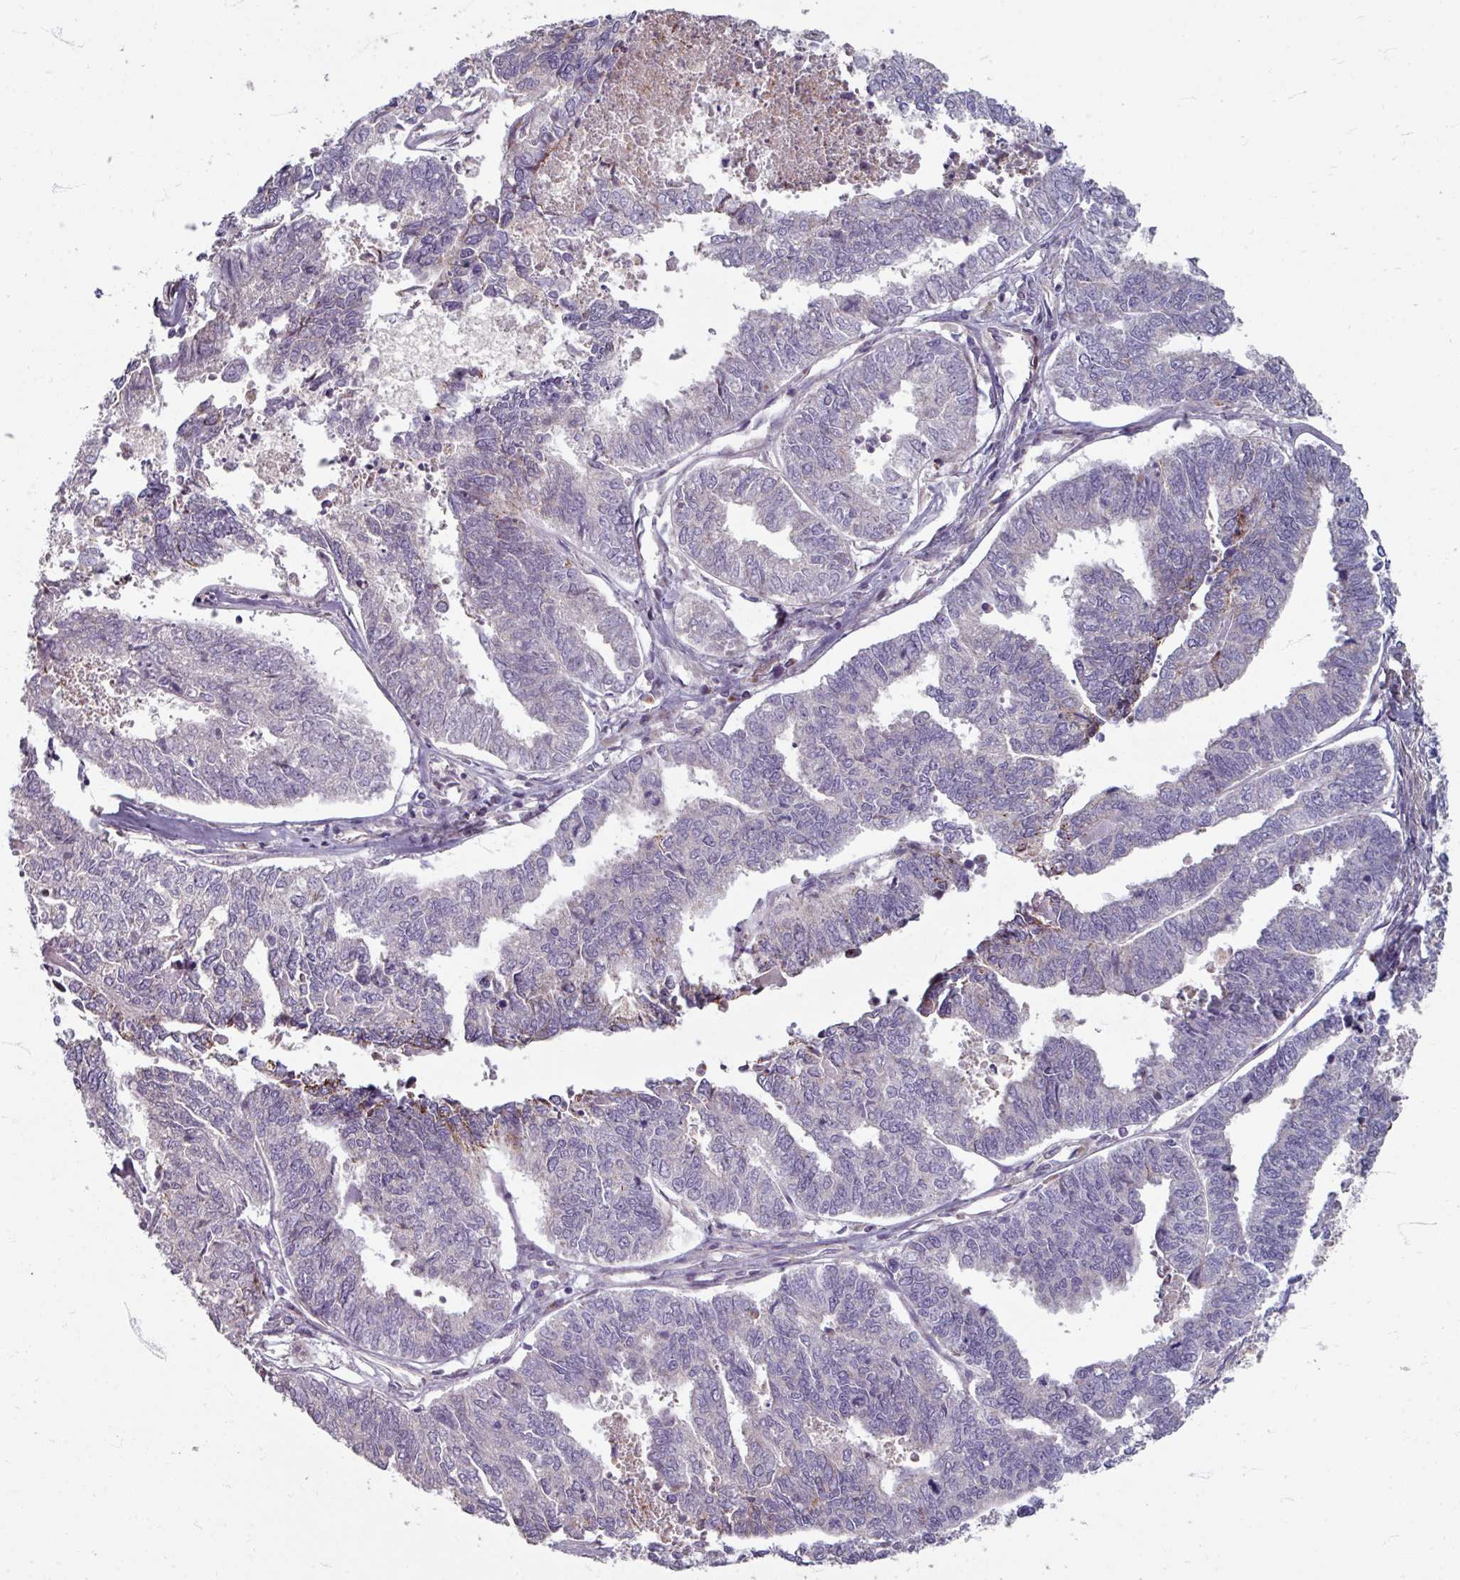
{"staining": {"intensity": "negative", "quantity": "none", "location": "none"}, "tissue": "endometrial cancer", "cell_type": "Tumor cells", "image_type": "cancer", "snomed": [{"axis": "morphology", "description": "Adenocarcinoma, NOS"}, {"axis": "topography", "description": "Endometrium"}], "caption": "Adenocarcinoma (endometrial) was stained to show a protein in brown. There is no significant expression in tumor cells.", "gene": "GABARAPL1", "patient": {"sex": "female", "age": 73}}